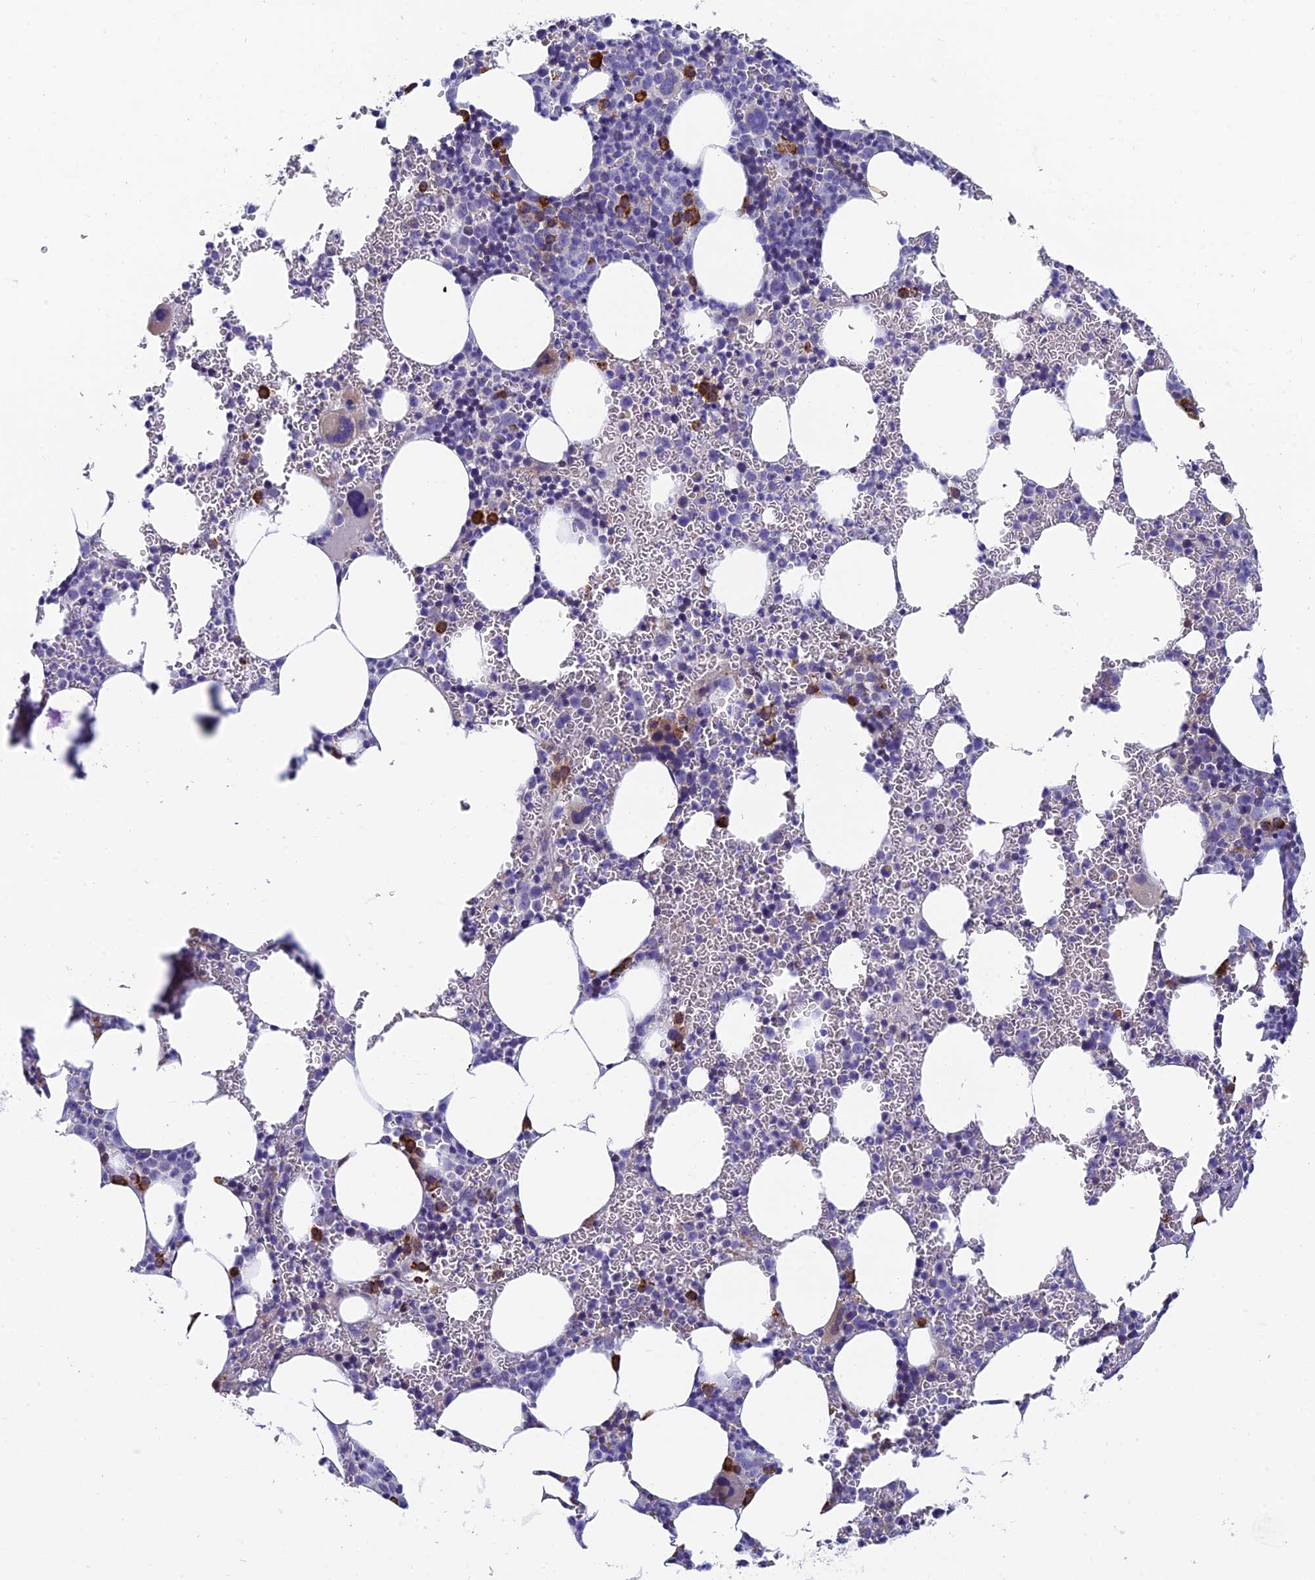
{"staining": {"intensity": "strong", "quantity": "<25%", "location": "cytoplasmic/membranous"}, "tissue": "bone marrow", "cell_type": "Hematopoietic cells", "image_type": "normal", "snomed": [{"axis": "morphology", "description": "Normal tissue, NOS"}, {"axis": "topography", "description": "Bone marrow"}], "caption": "Immunohistochemistry photomicrograph of benign human bone marrow stained for a protein (brown), which exhibits medium levels of strong cytoplasmic/membranous expression in approximately <25% of hematopoietic cells.", "gene": "MACIR", "patient": {"sex": "female", "age": 78}}